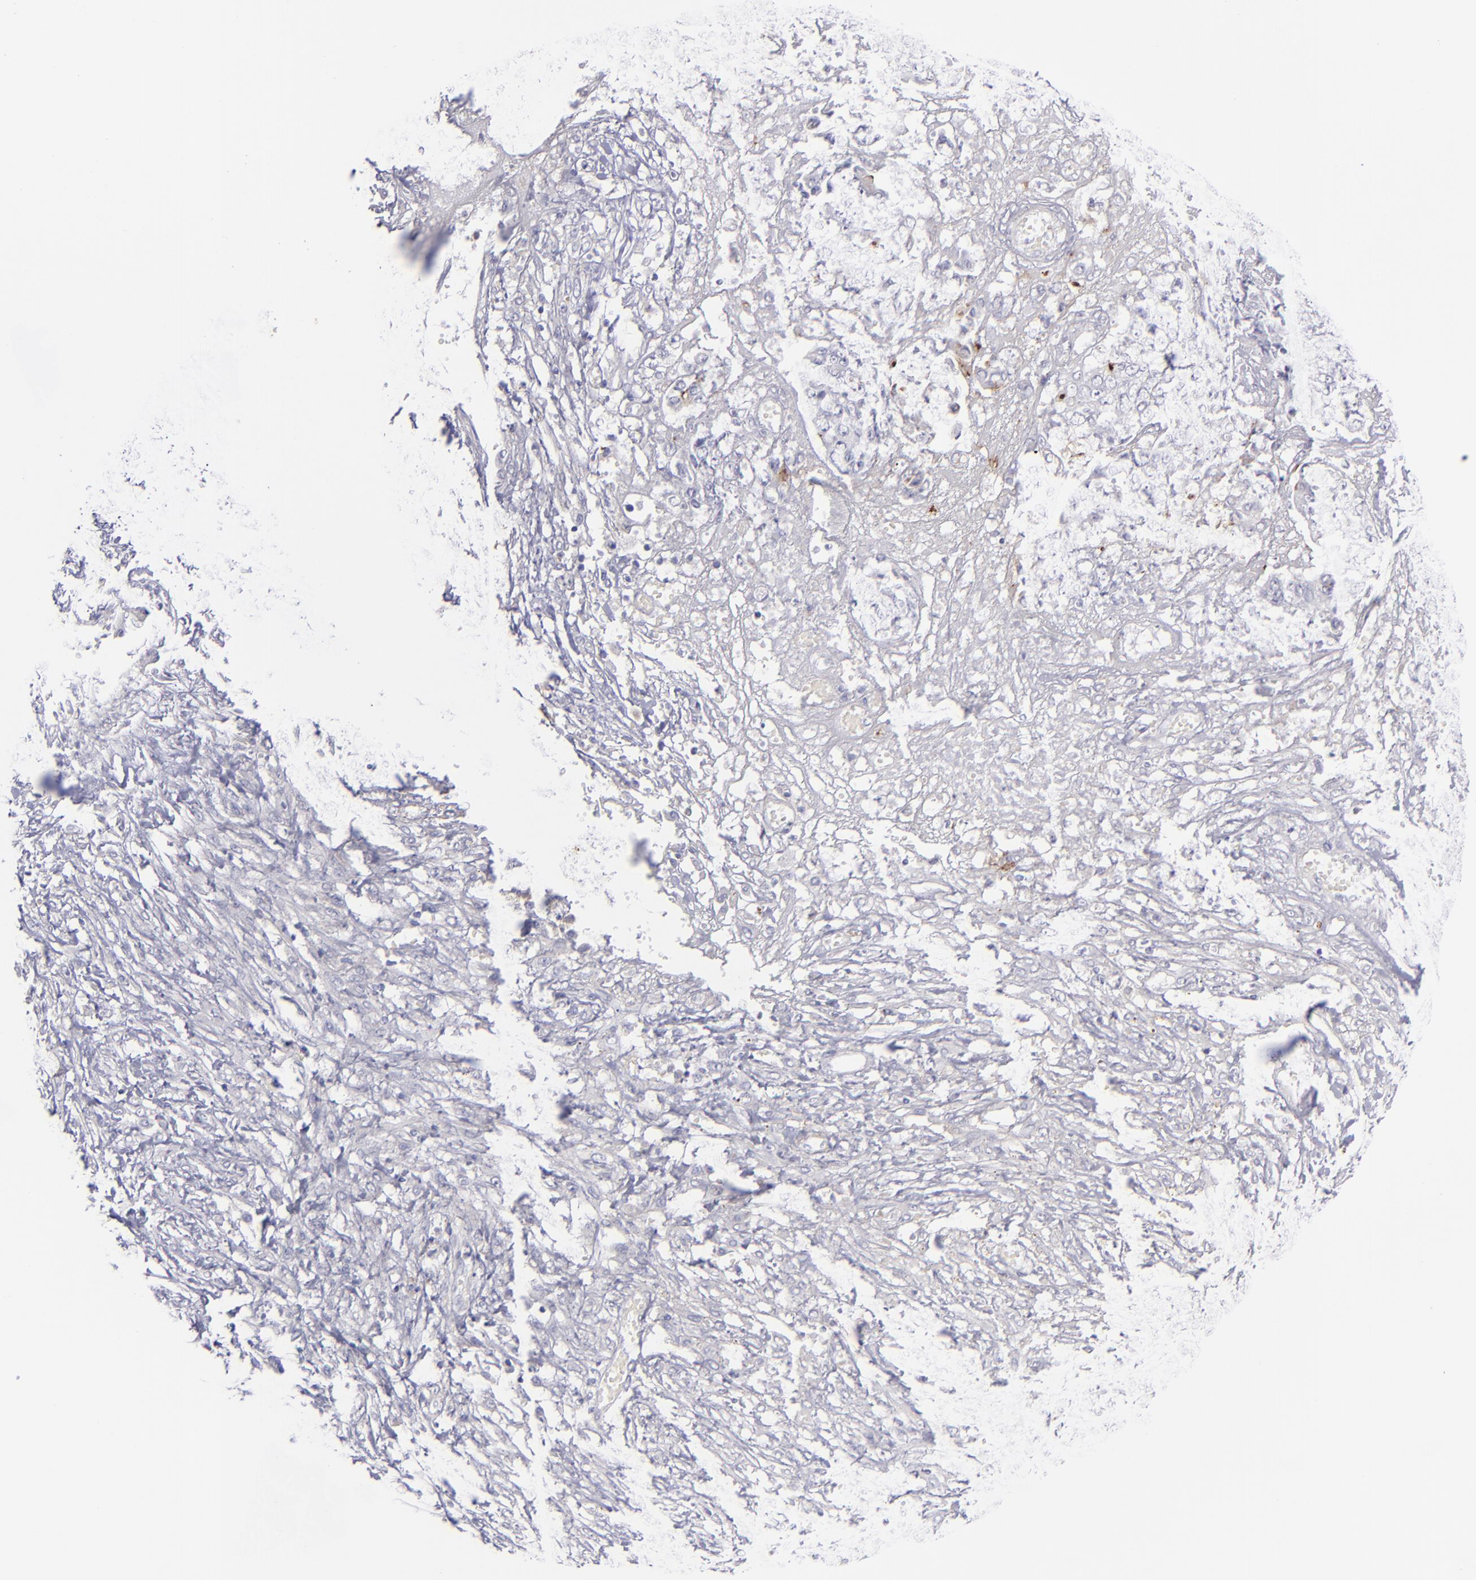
{"staining": {"intensity": "negative", "quantity": "none", "location": "none"}, "tissue": "ovarian cancer", "cell_type": "Tumor cells", "image_type": "cancer", "snomed": [{"axis": "morphology", "description": "Carcinoma, endometroid"}, {"axis": "topography", "description": "Ovary"}], "caption": "Immunohistochemistry (IHC) photomicrograph of endometroid carcinoma (ovarian) stained for a protein (brown), which demonstrates no expression in tumor cells.", "gene": "ANPEP", "patient": {"sex": "female", "age": 42}}